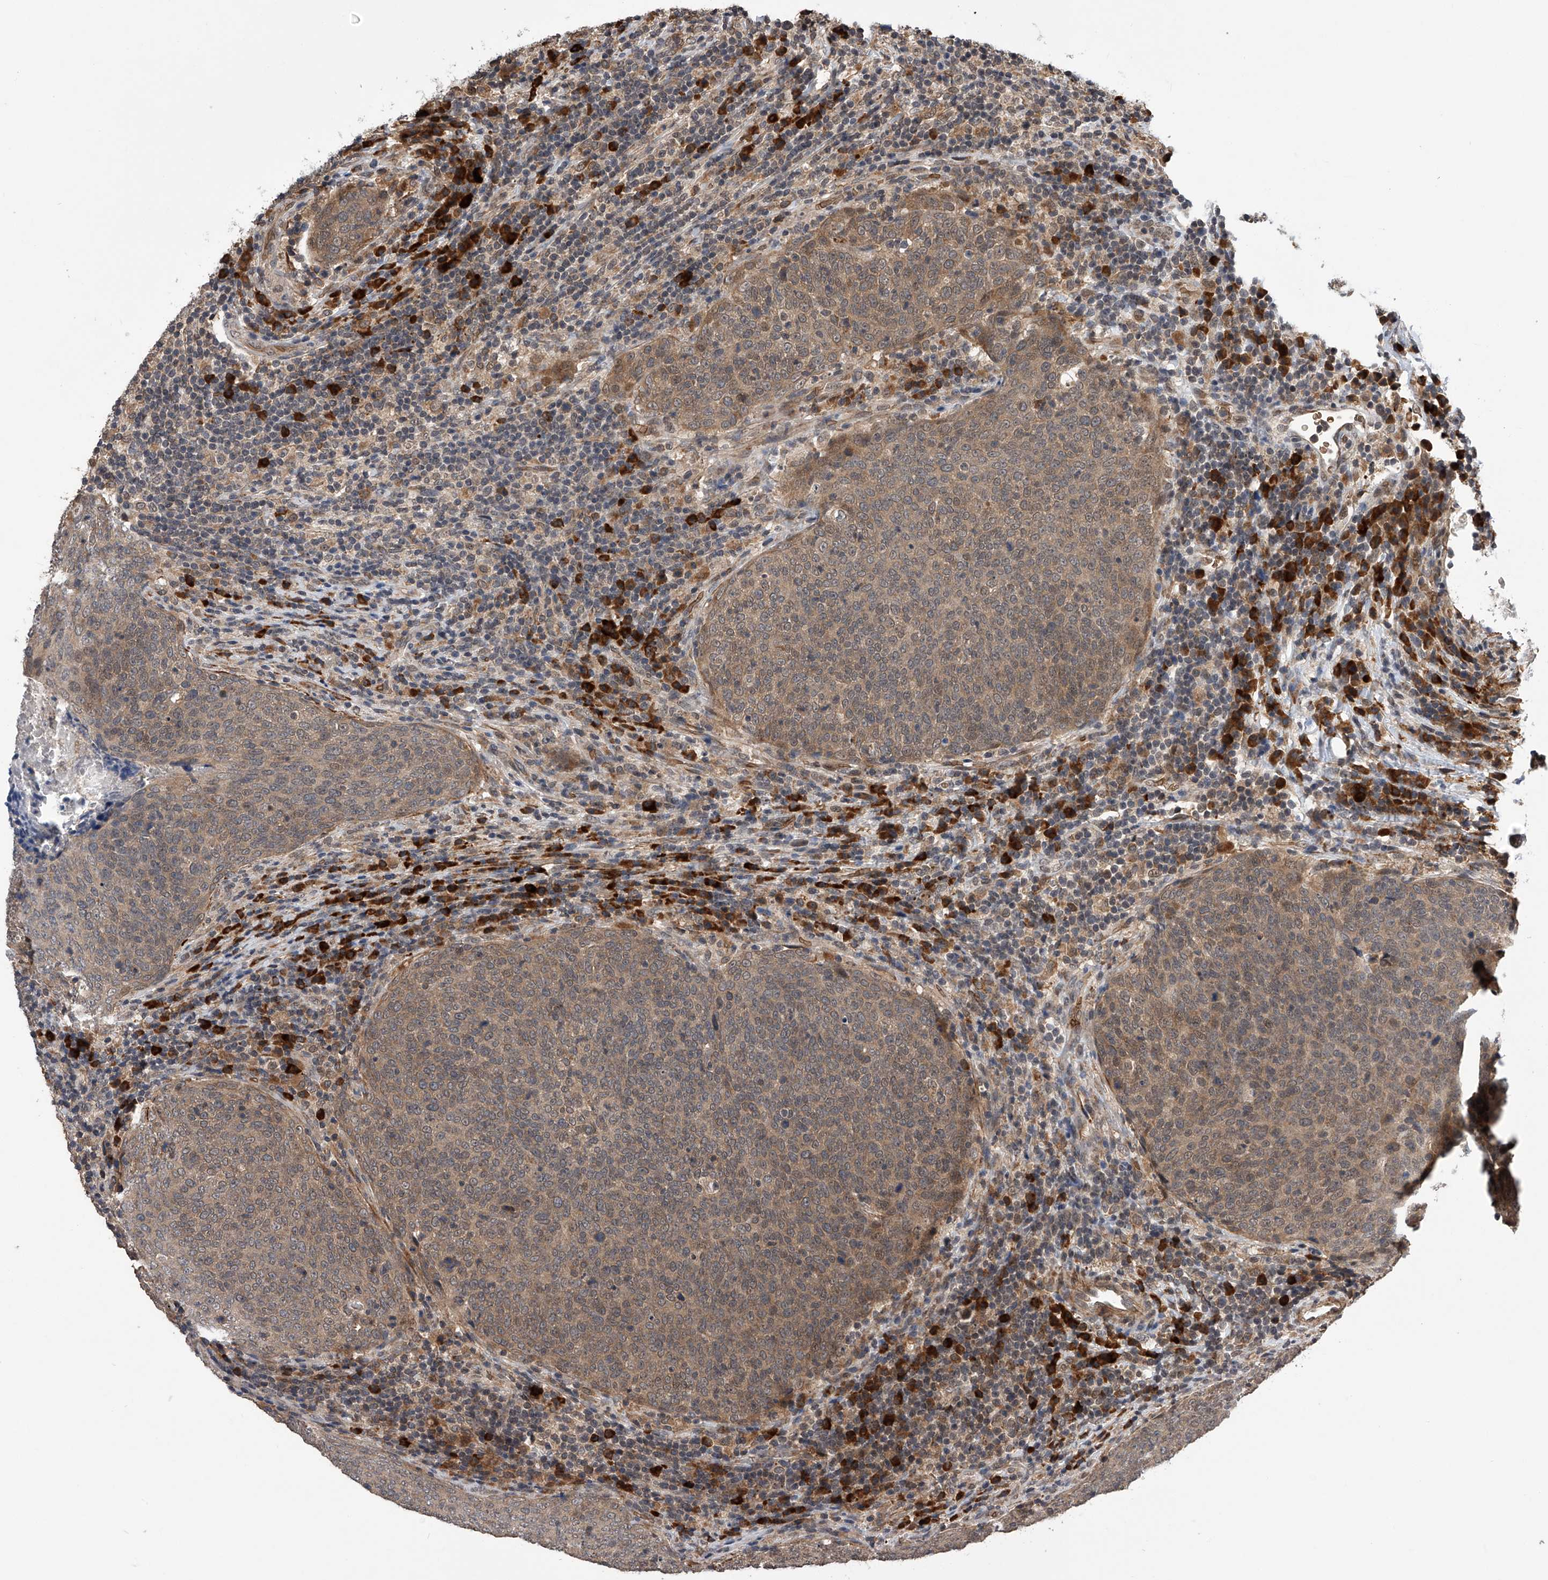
{"staining": {"intensity": "moderate", "quantity": ">75%", "location": "cytoplasmic/membranous"}, "tissue": "head and neck cancer", "cell_type": "Tumor cells", "image_type": "cancer", "snomed": [{"axis": "morphology", "description": "Squamous cell carcinoma, NOS"}, {"axis": "morphology", "description": "Squamous cell carcinoma, metastatic, NOS"}, {"axis": "topography", "description": "Lymph node"}, {"axis": "topography", "description": "Head-Neck"}], "caption": "Immunohistochemical staining of head and neck cancer (metastatic squamous cell carcinoma) exhibits medium levels of moderate cytoplasmic/membranous positivity in about >75% of tumor cells.", "gene": "SPOCK1", "patient": {"sex": "male", "age": 62}}